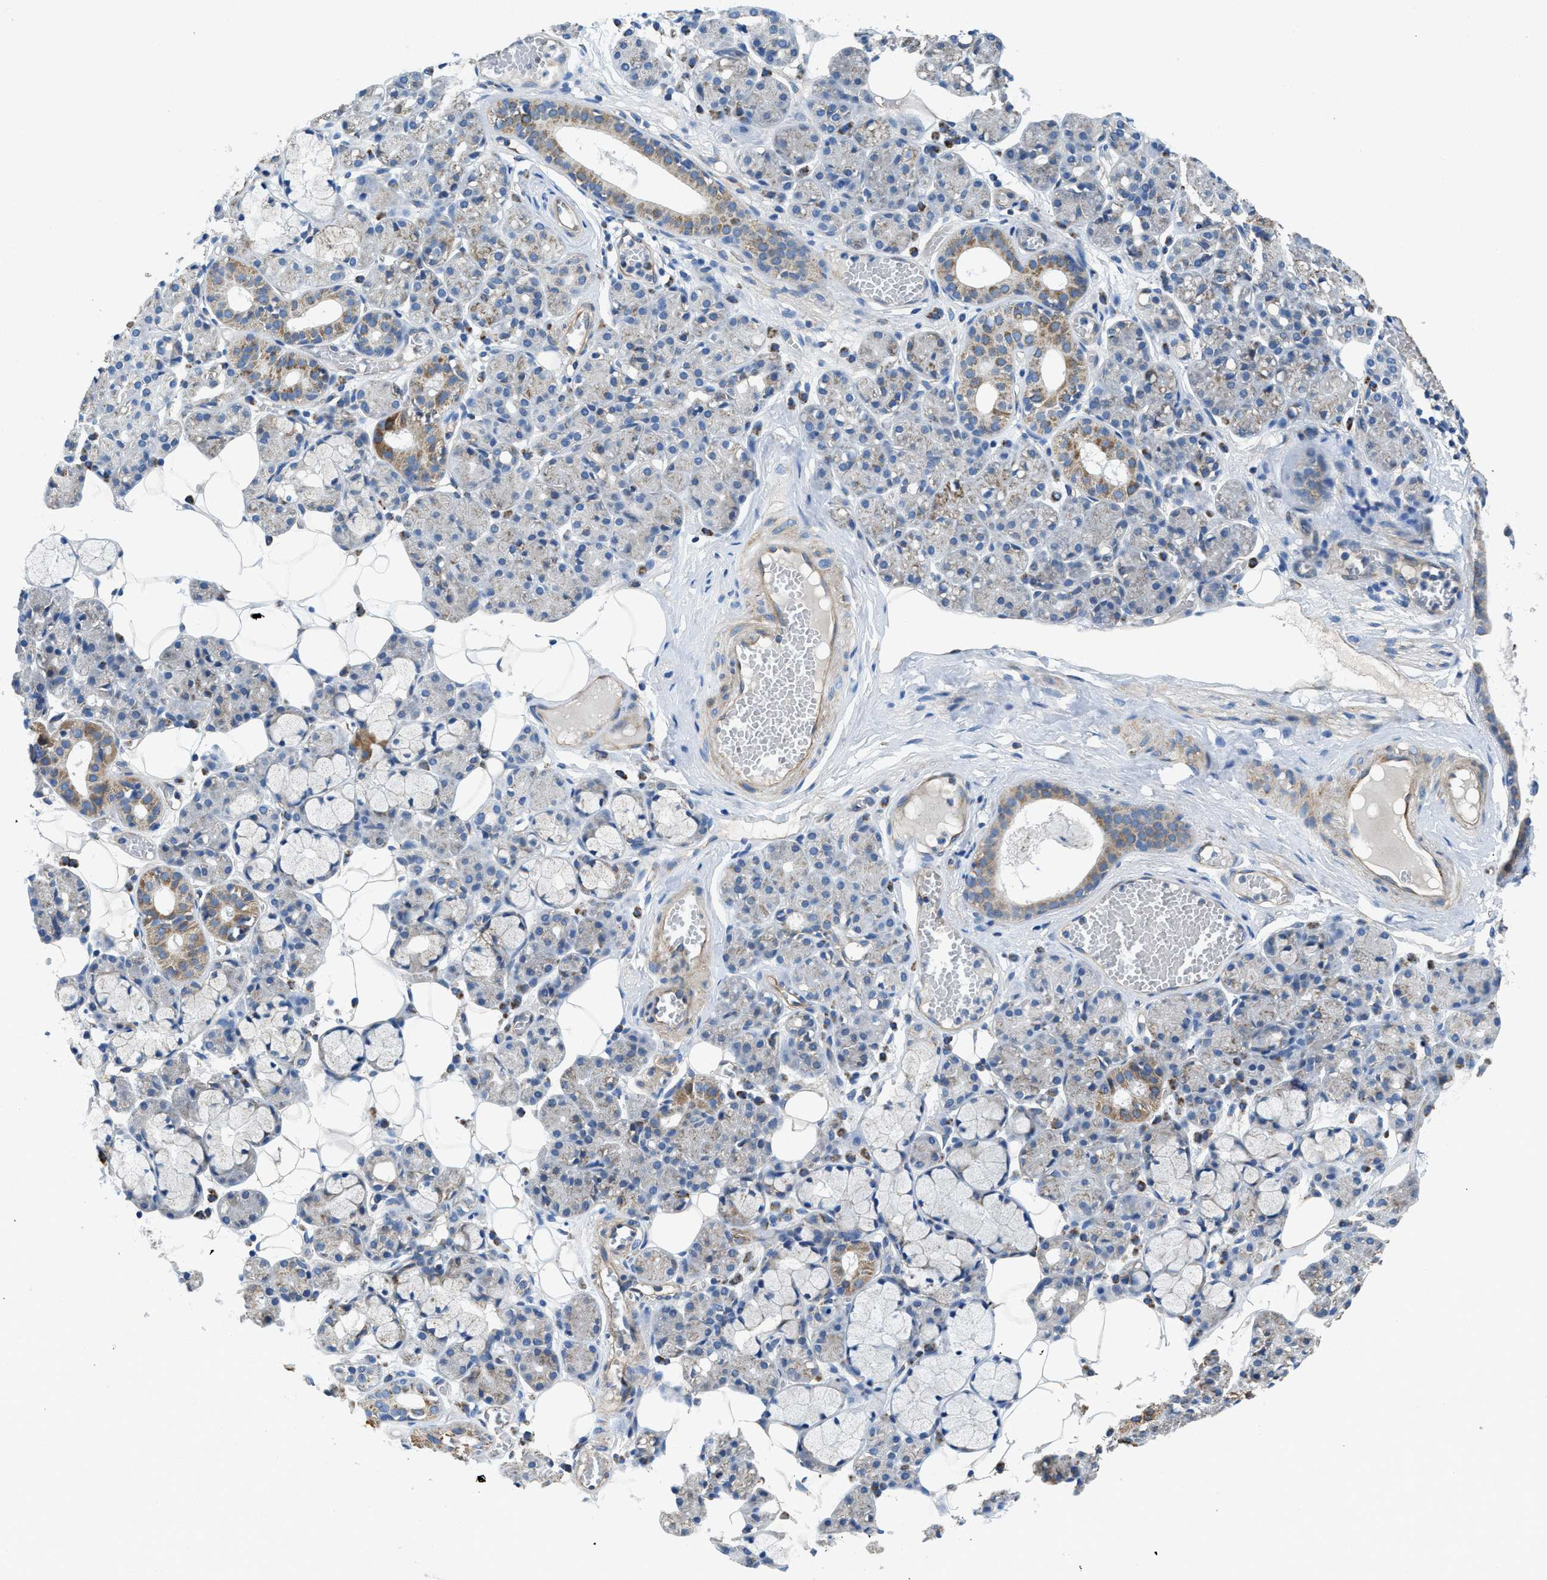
{"staining": {"intensity": "moderate", "quantity": "25%-75%", "location": "cytoplasmic/membranous"}, "tissue": "salivary gland", "cell_type": "Glandular cells", "image_type": "normal", "snomed": [{"axis": "morphology", "description": "Normal tissue, NOS"}, {"axis": "topography", "description": "Salivary gland"}], "caption": "This is a micrograph of IHC staining of benign salivary gland, which shows moderate staining in the cytoplasmic/membranous of glandular cells.", "gene": "STK33", "patient": {"sex": "male", "age": 63}}